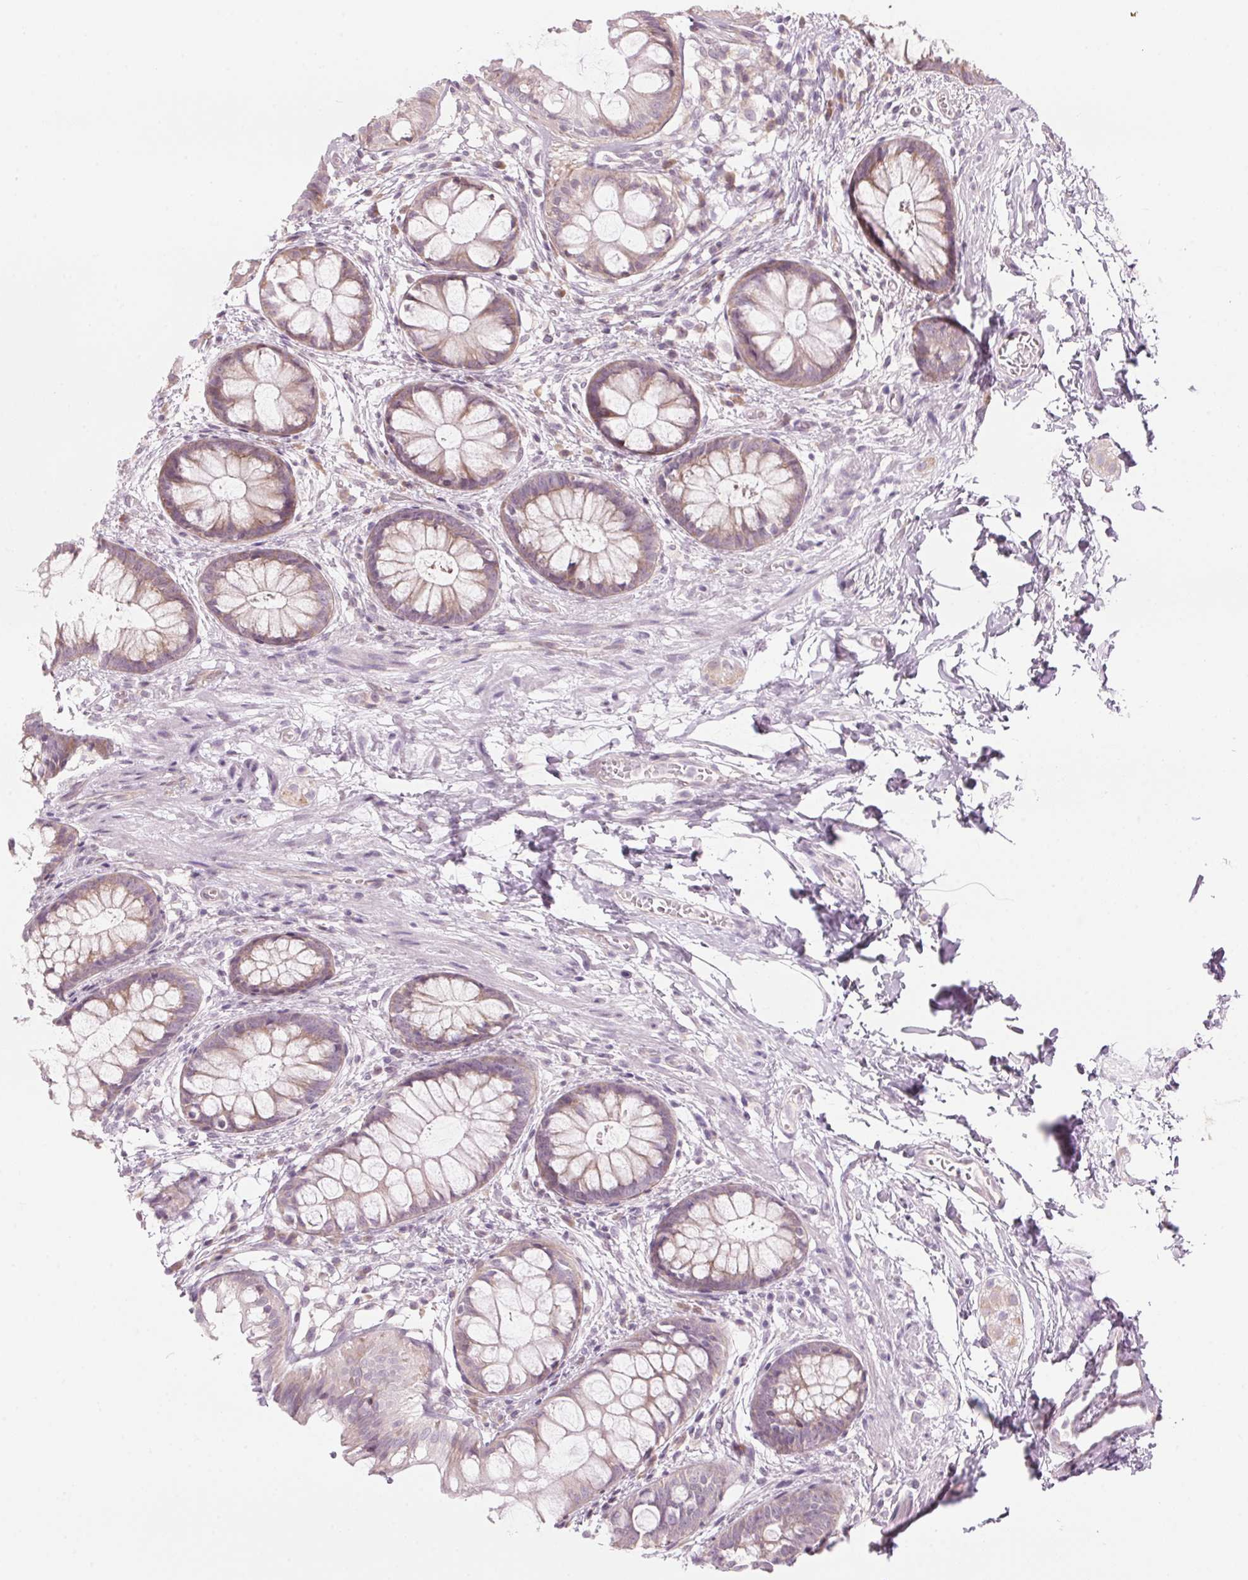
{"staining": {"intensity": "weak", "quantity": ">75%", "location": "cytoplasmic/membranous"}, "tissue": "rectum", "cell_type": "Glandular cells", "image_type": "normal", "snomed": [{"axis": "morphology", "description": "Normal tissue, NOS"}, {"axis": "topography", "description": "Rectum"}], "caption": "Immunohistochemistry image of unremarkable rectum: human rectum stained using immunohistochemistry displays low levels of weak protein expression localized specifically in the cytoplasmic/membranous of glandular cells, appearing as a cytoplasmic/membranous brown color.", "gene": "GNMT", "patient": {"sex": "female", "age": 62}}